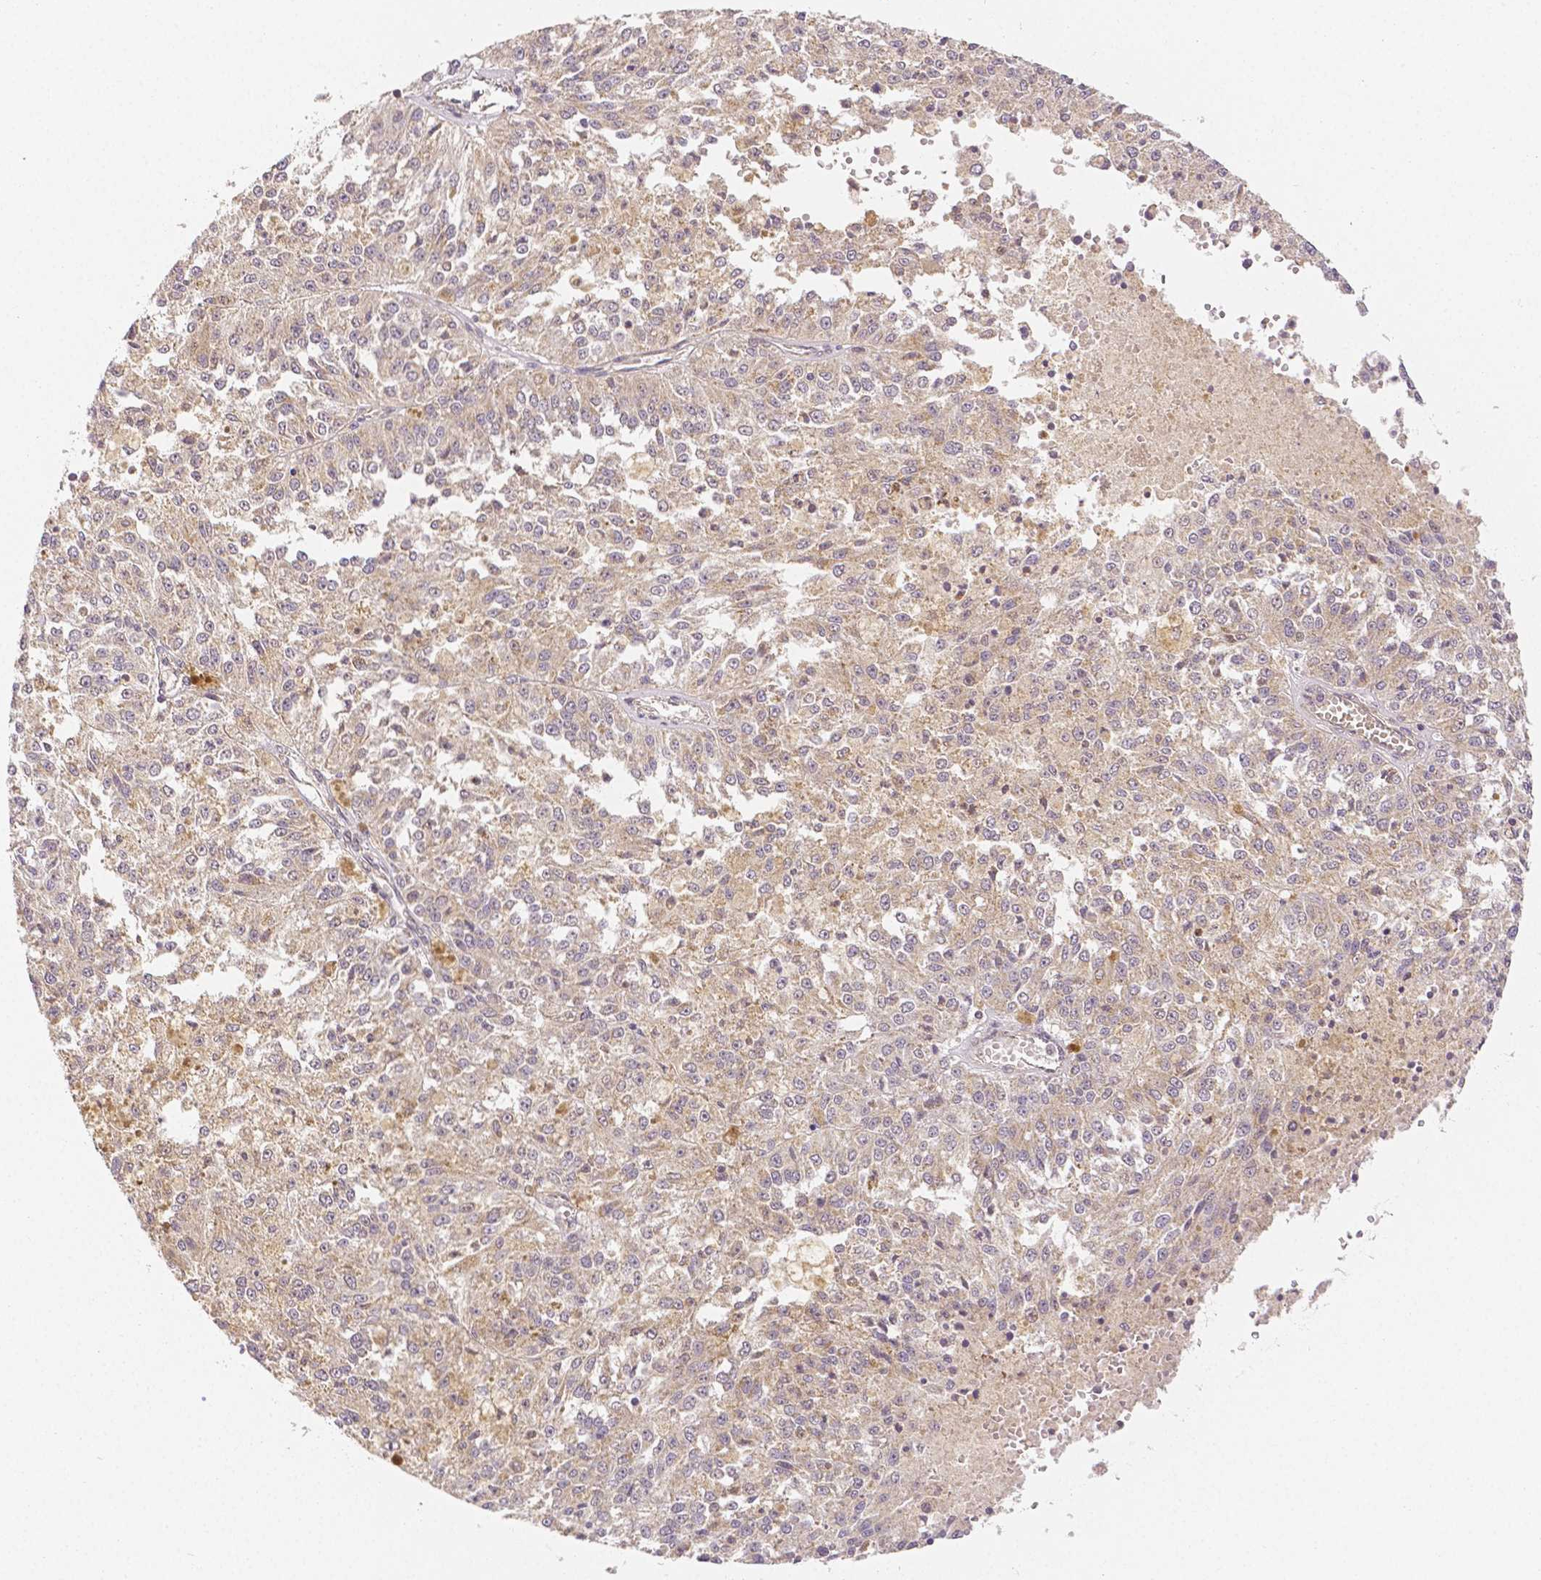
{"staining": {"intensity": "weak", "quantity": ">75%", "location": "cytoplasmic/membranous"}, "tissue": "melanoma", "cell_type": "Tumor cells", "image_type": "cancer", "snomed": [{"axis": "morphology", "description": "Malignant melanoma, Metastatic site"}, {"axis": "topography", "description": "Lymph node"}], "caption": "High-power microscopy captured an immunohistochemistry histopathology image of malignant melanoma (metastatic site), revealing weak cytoplasmic/membranous positivity in about >75% of tumor cells. Nuclei are stained in blue.", "gene": "RHOT1", "patient": {"sex": "female", "age": 64}}